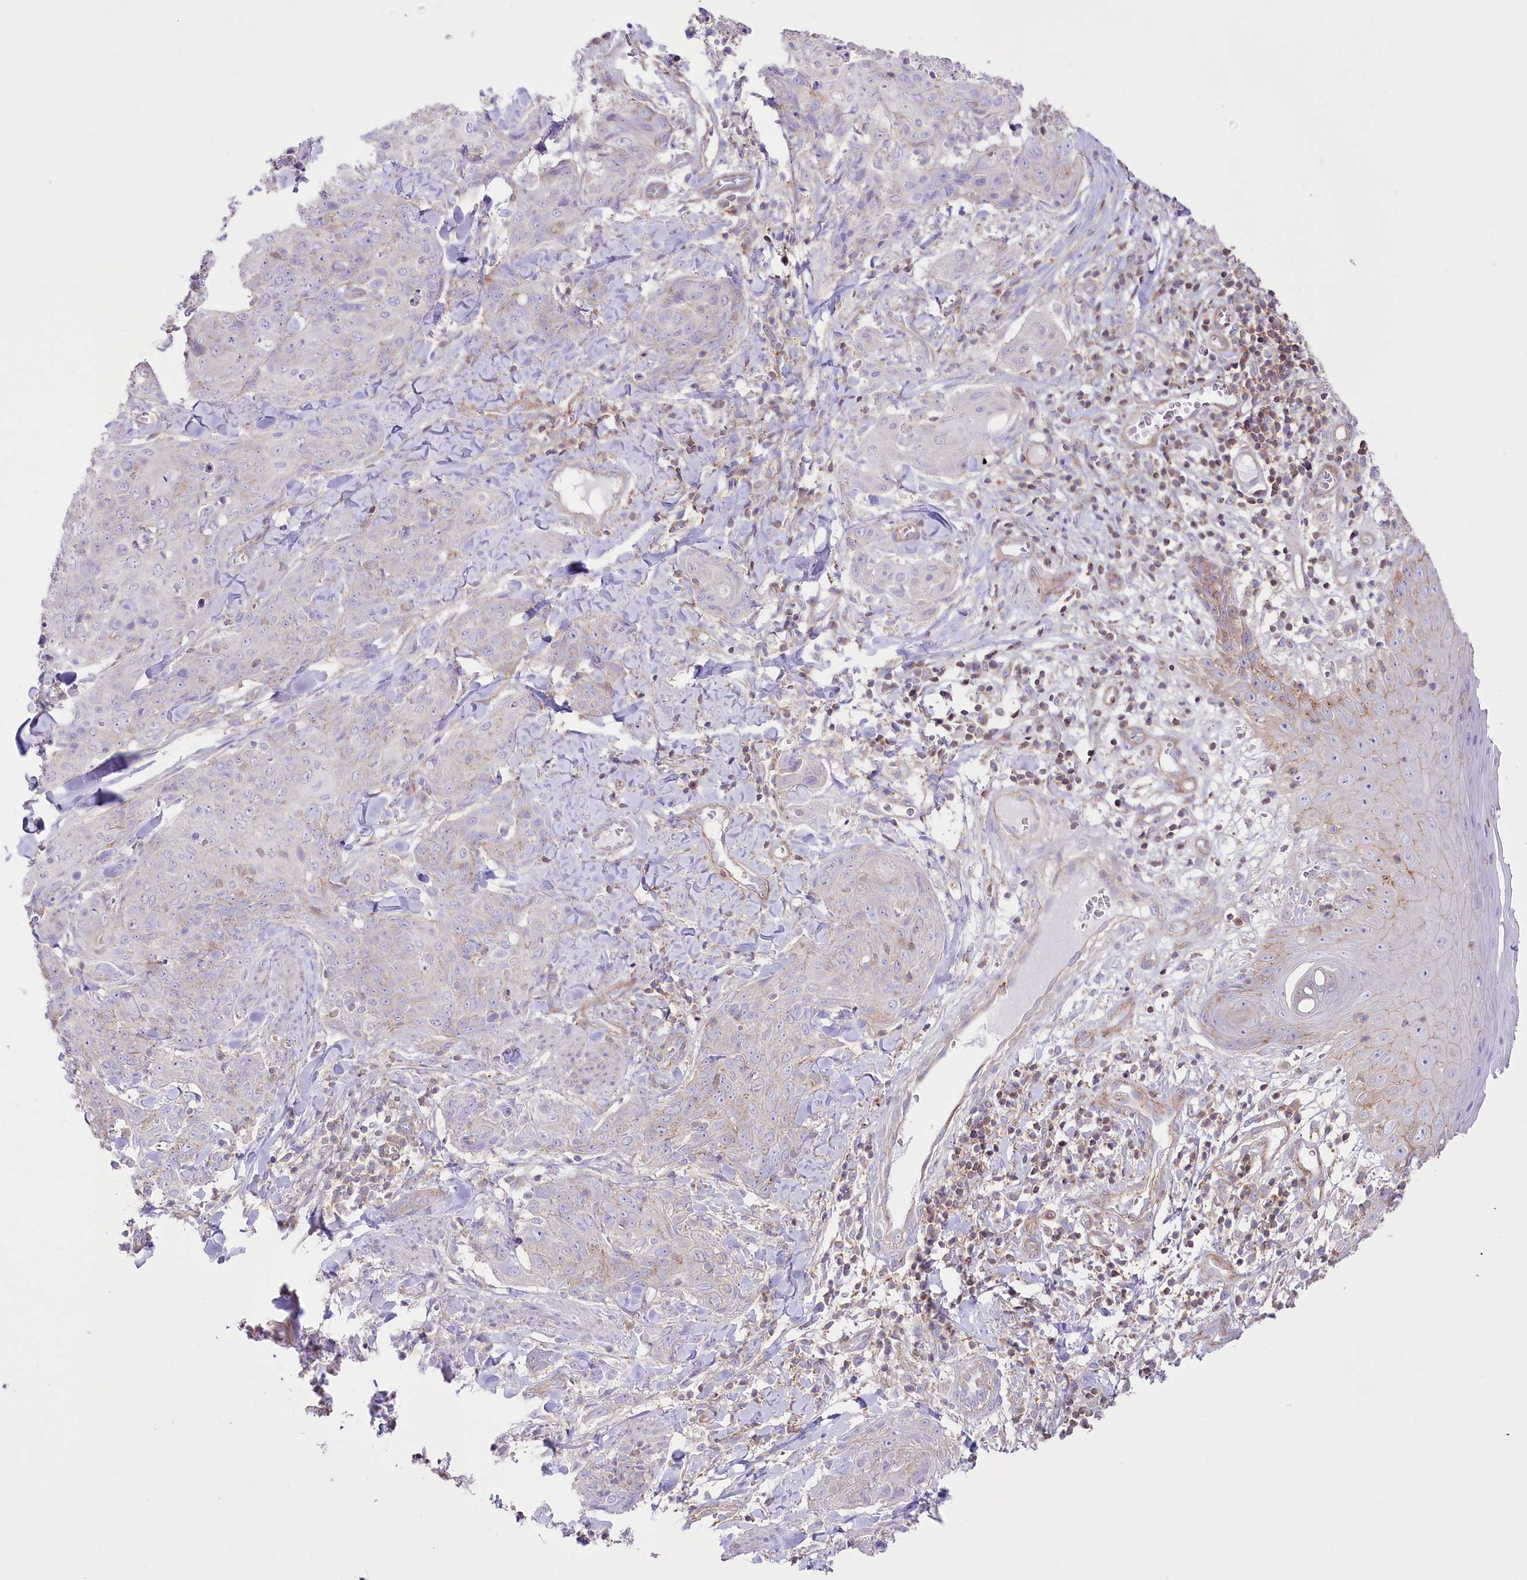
{"staining": {"intensity": "negative", "quantity": "none", "location": "none"}, "tissue": "skin cancer", "cell_type": "Tumor cells", "image_type": "cancer", "snomed": [{"axis": "morphology", "description": "Squamous cell carcinoma, NOS"}, {"axis": "topography", "description": "Skin"}, {"axis": "topography", "description": "Vulva"}], "caption": "This is an IHC image of human skin cancer (squamous cell carcinoma). There is no expression in tumor cells.", "gene": "FAM216A", "patient": {"sex": "female", "age": 85}}